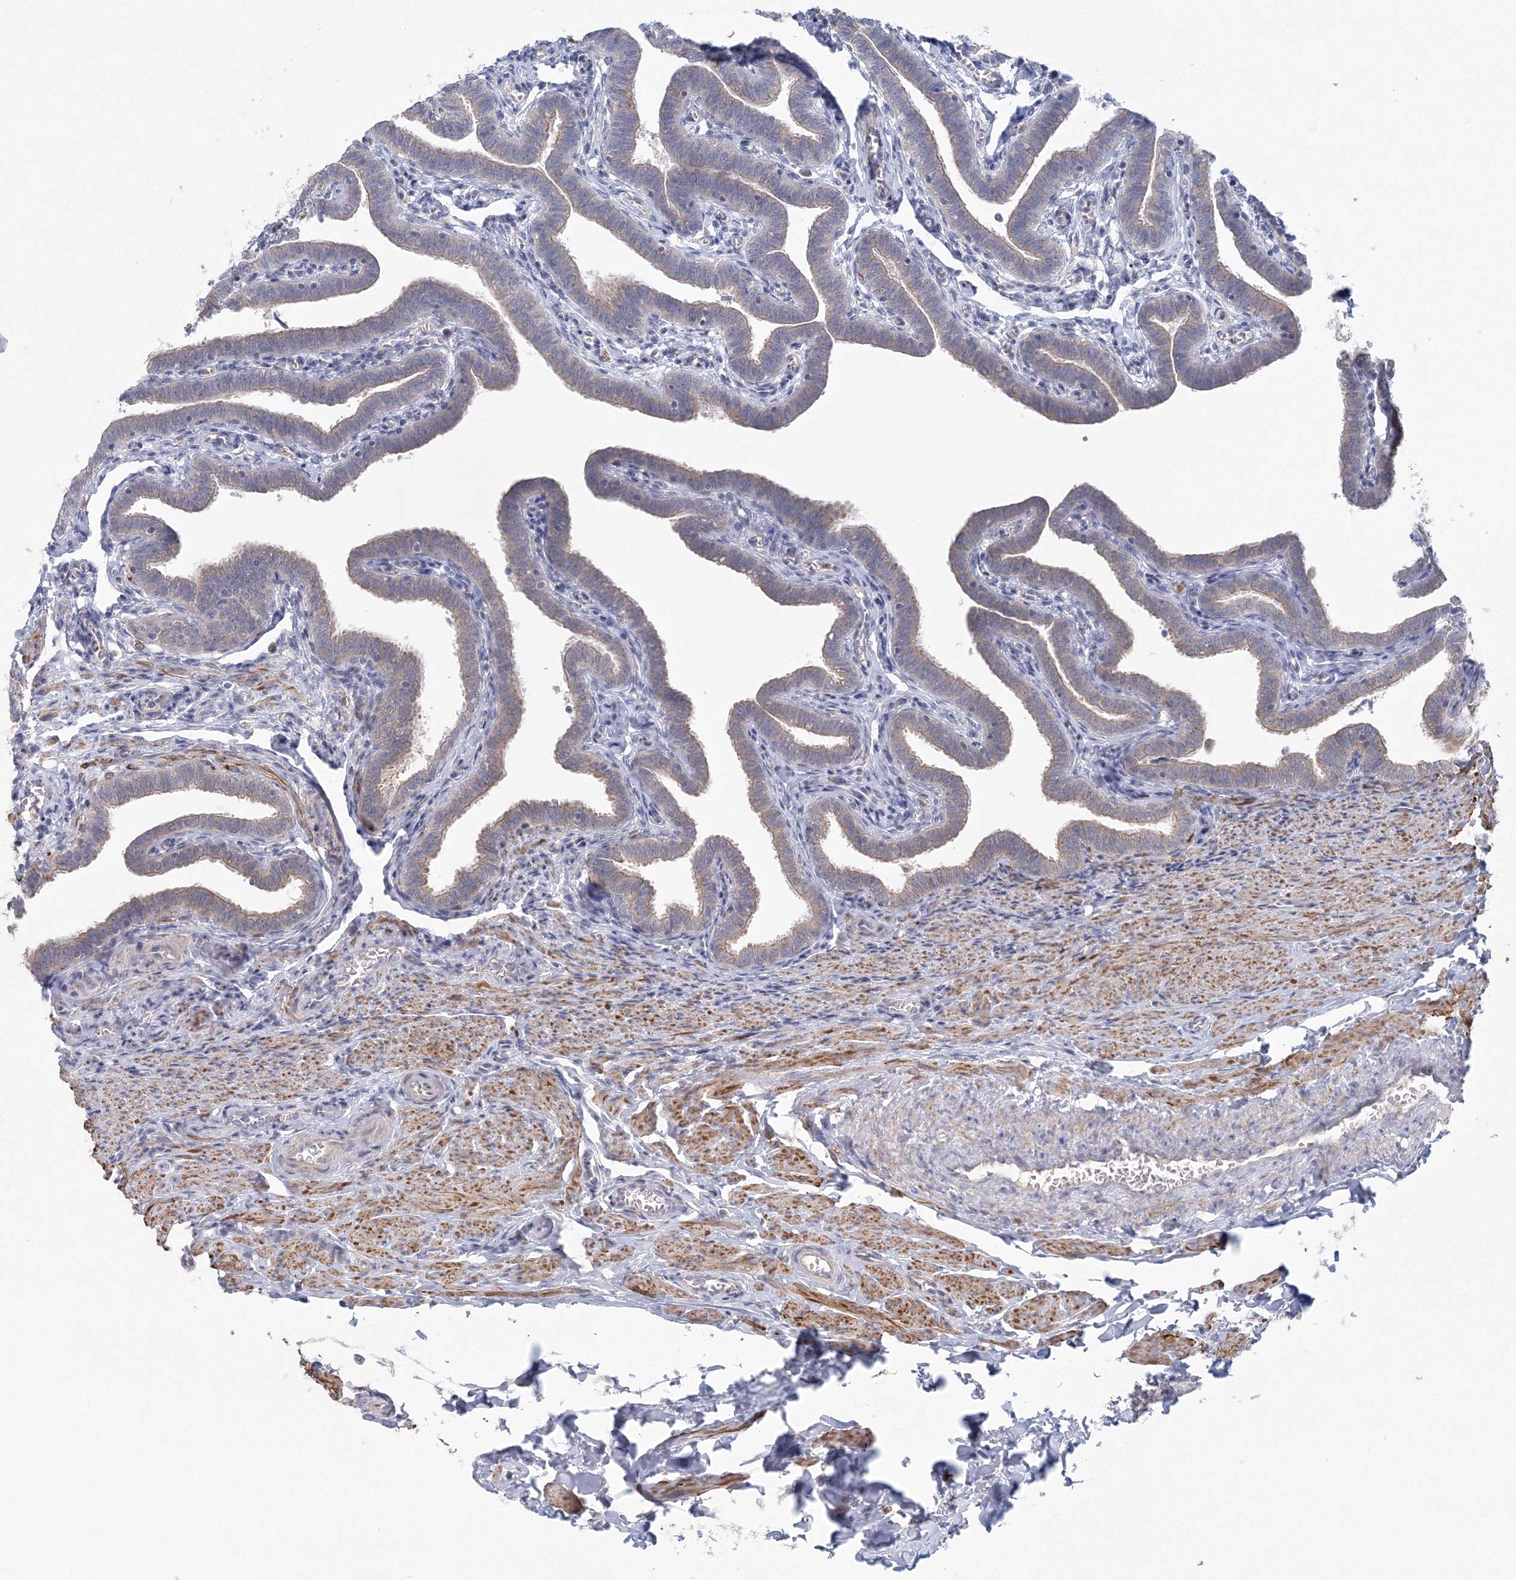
{"staining": {"intensity": "weak", "quantity": "25%-75%", "location": "cytoplasmic/membranous"}, "tissue": "fallopian tube", "cell_type": "Glandular cells", "image_type": "normal", "snomed": [{"axis": "morphology", "description": "Normal tissue, NOS"}, {"axis": "topography", "description": "Fallopian tube"}], "caption": "Approximately 25%-75% of glandular cells in benign human fallopian tube demonstrate weak cytoplasmic/membranous protein staining as visualized by brown immunohistochemical staining.", "gene": "TACC2", "patient": {"sex": "female", "age": 36}}